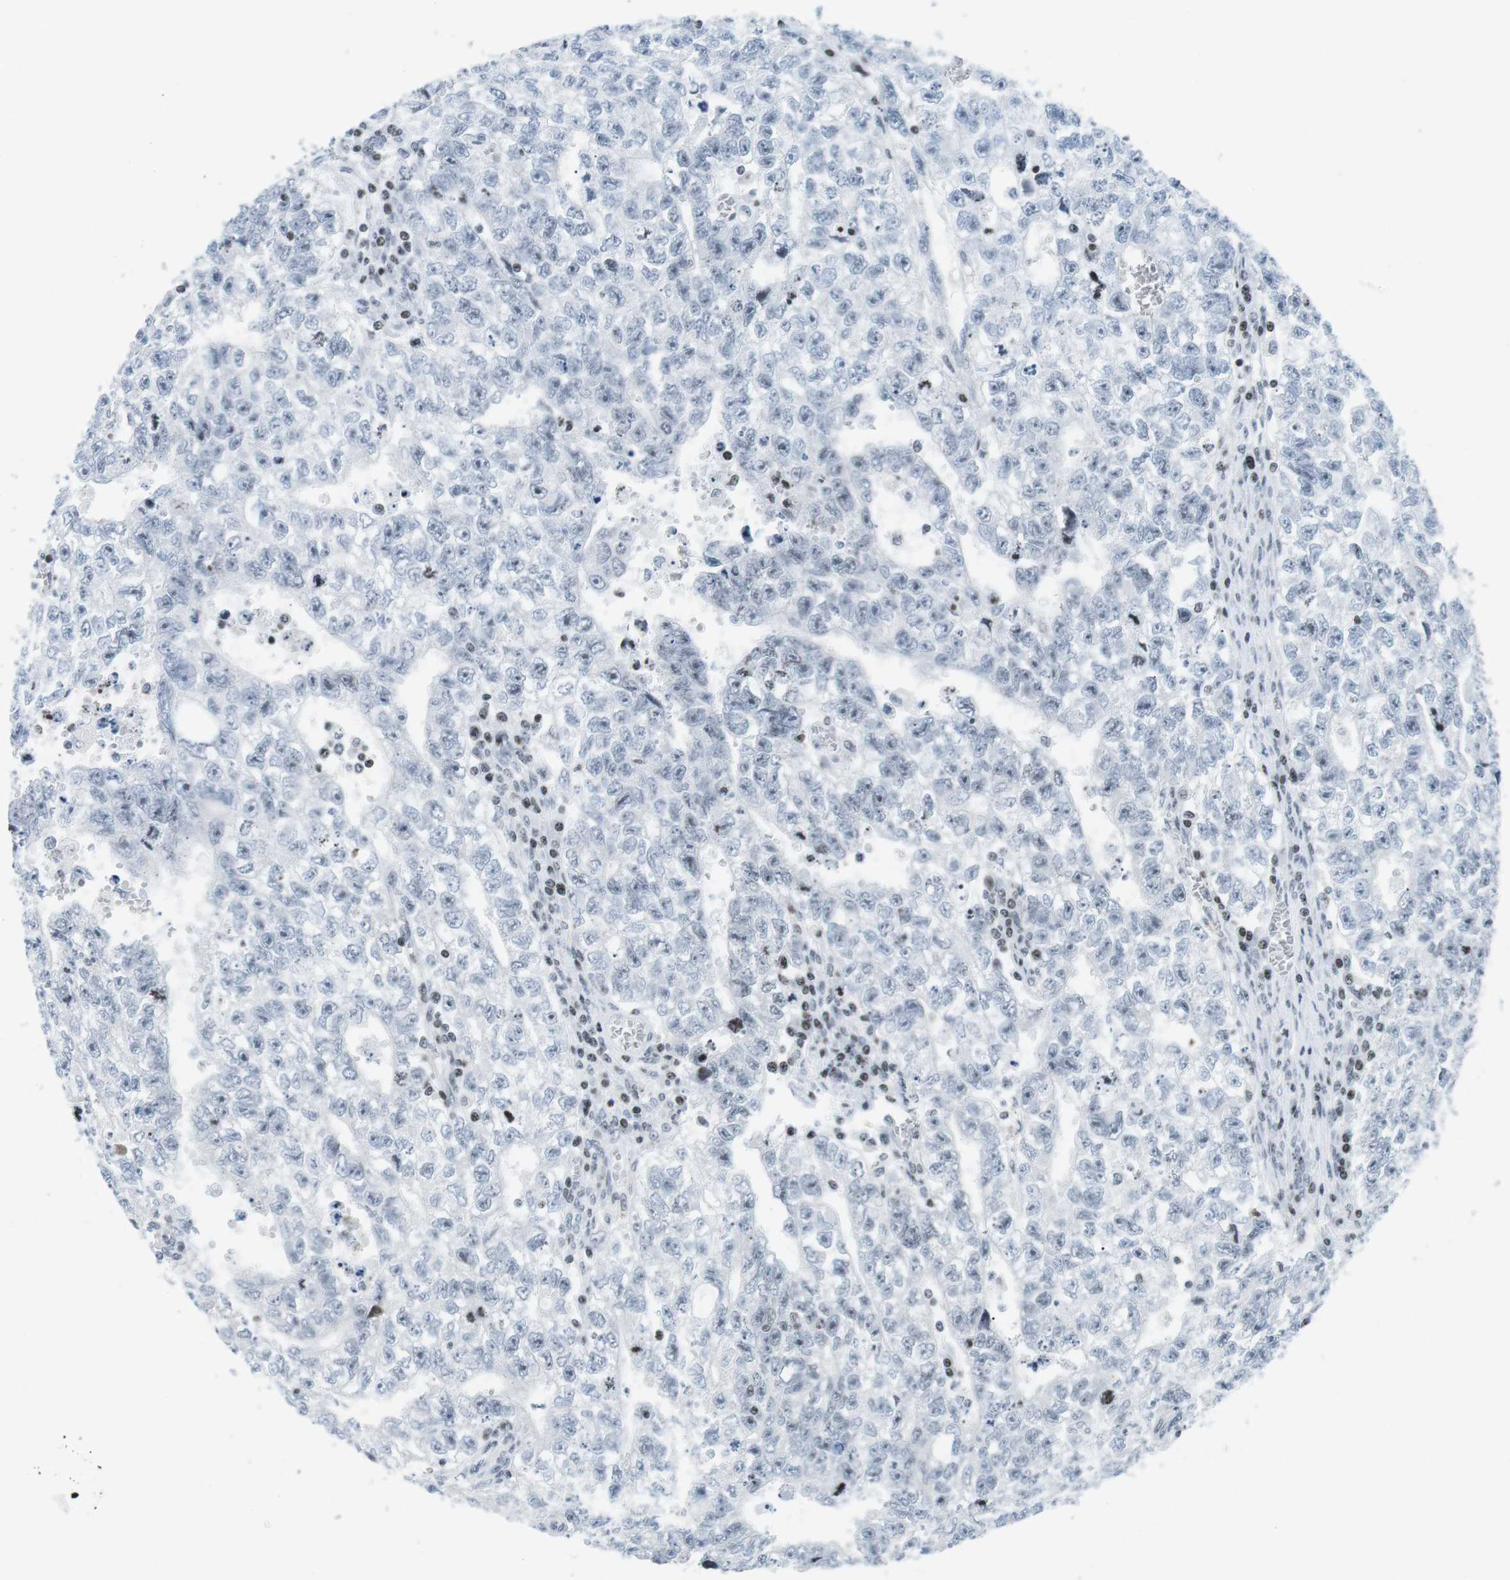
{"staining": {"intensity": "negative", "quantity": "none", "location": "none"}, "tissue": "testis cancer", "cell_type": "Tumor cells", "image_type": "cancer", "snomed": [{"axis": "morphology", "description": "Seminoma, NOS"}, {"axis": "morphology", "description": "Carcinoma, Embryonal, NOS"}, {"axis": "topography", "description": "Testis"}], "caption": "This is a photomicrograph of immunohistochemistry (IHC) staining of testis seminoma, which shows no staining in tumor cells. (DAB (3,3'-diaminobenzidine) IHC, high magnification).", "gene": "E2F2", "patient": {"sex": "male", "age": 38}}